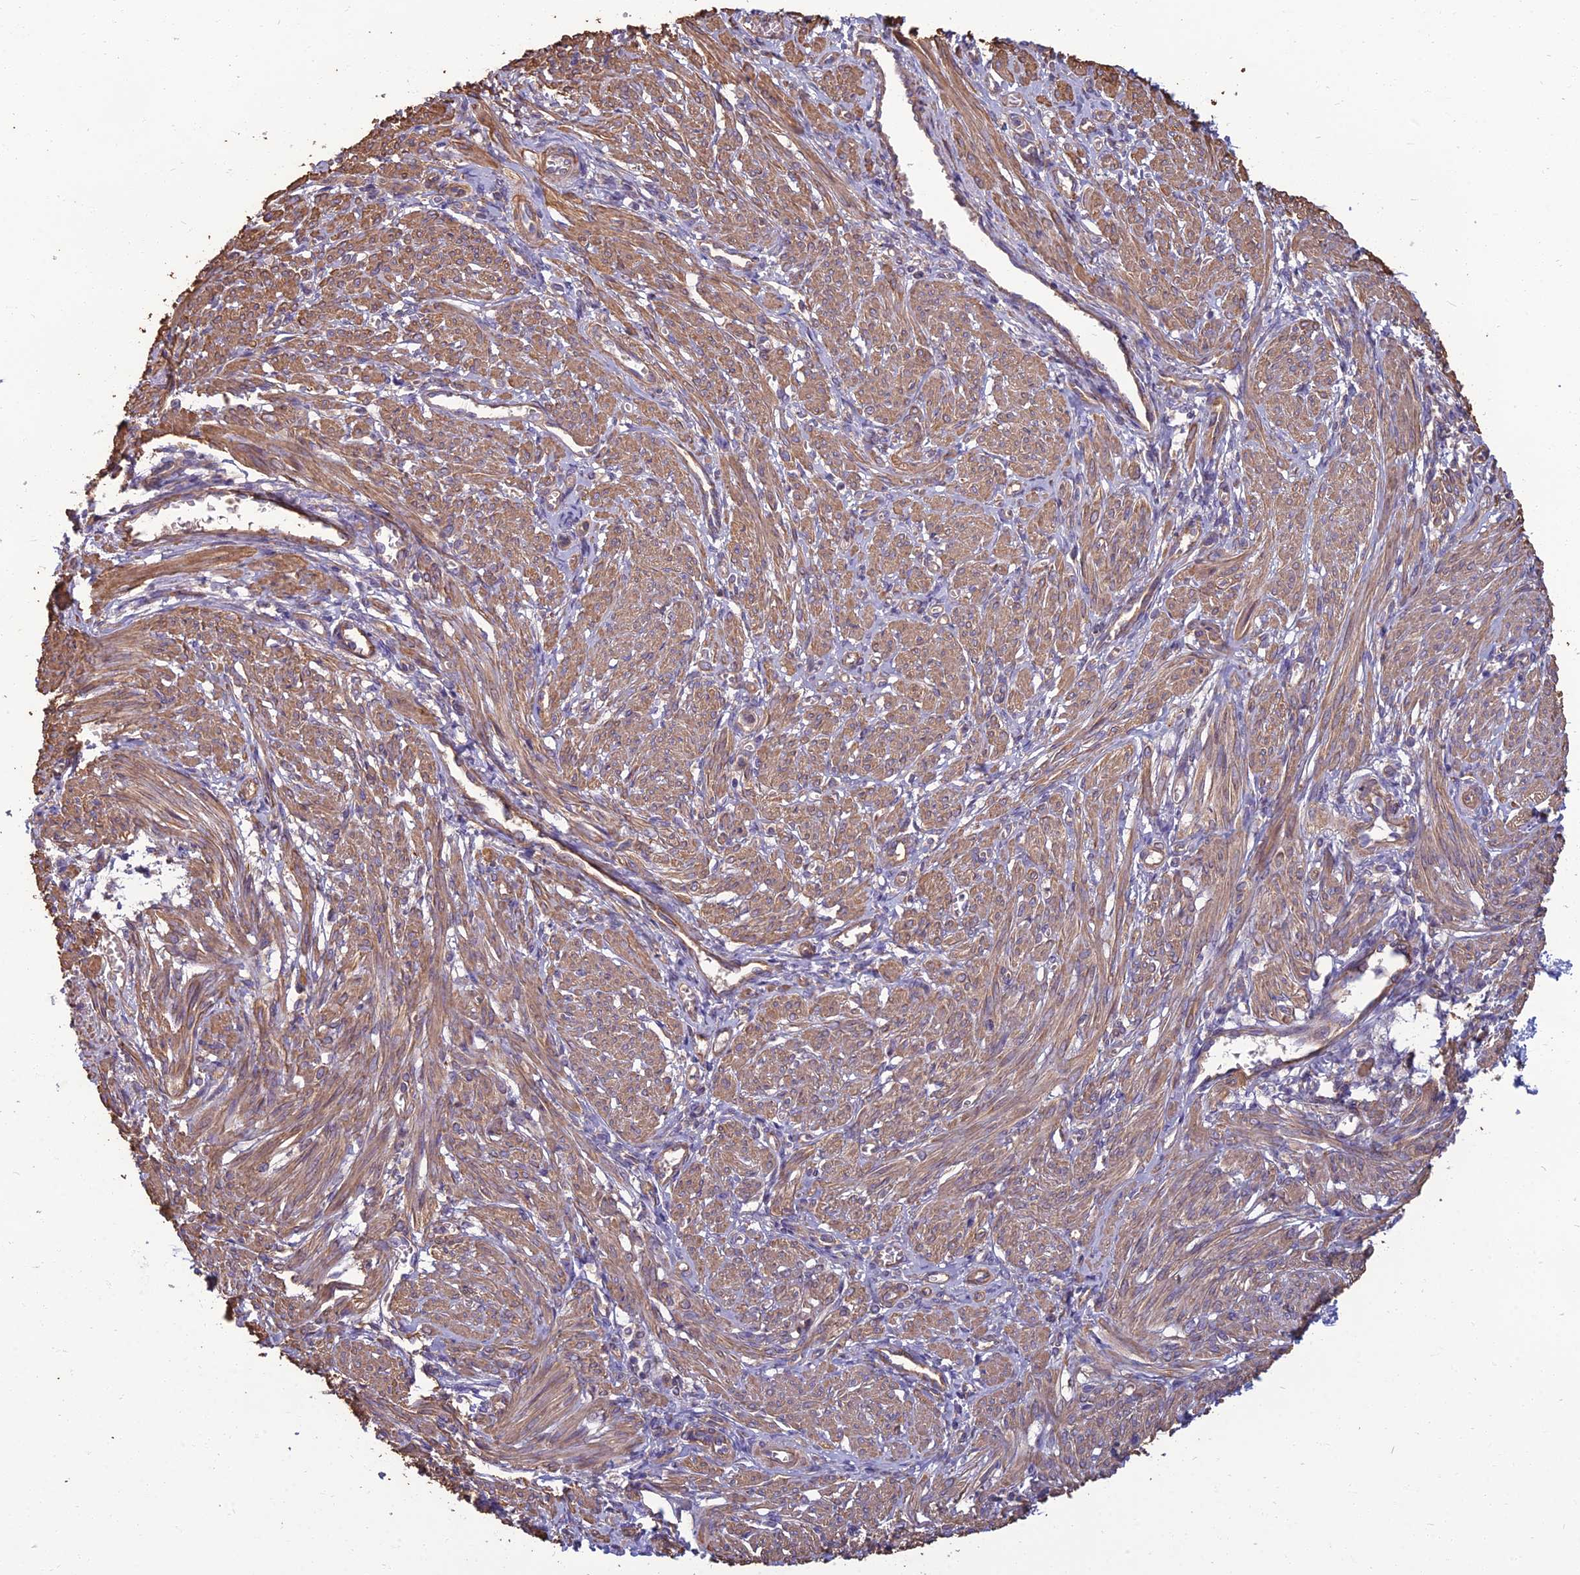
{"staining": {"intensity": "moderate", "quantity": "25%-75%", "location": "cytoplasmic/membranous"}, "tissue": "smooth muscle", "cell_type": "Smooth muscle cells", "image_type": "normal", "snomed": [{"axis": "morphology", "description": "Normal tissue, NOS"}, {"axis": "topography", "description": "Smooth muscle"}], "caption": "Human smooth muscle stained with a brown dye displays moderate cytoplasmic/membranous positive positivity in approximately 25%-75% of smooth muscle cells.", "gene": "WDR24", "patient": {"sex": "female", "age": 39}}